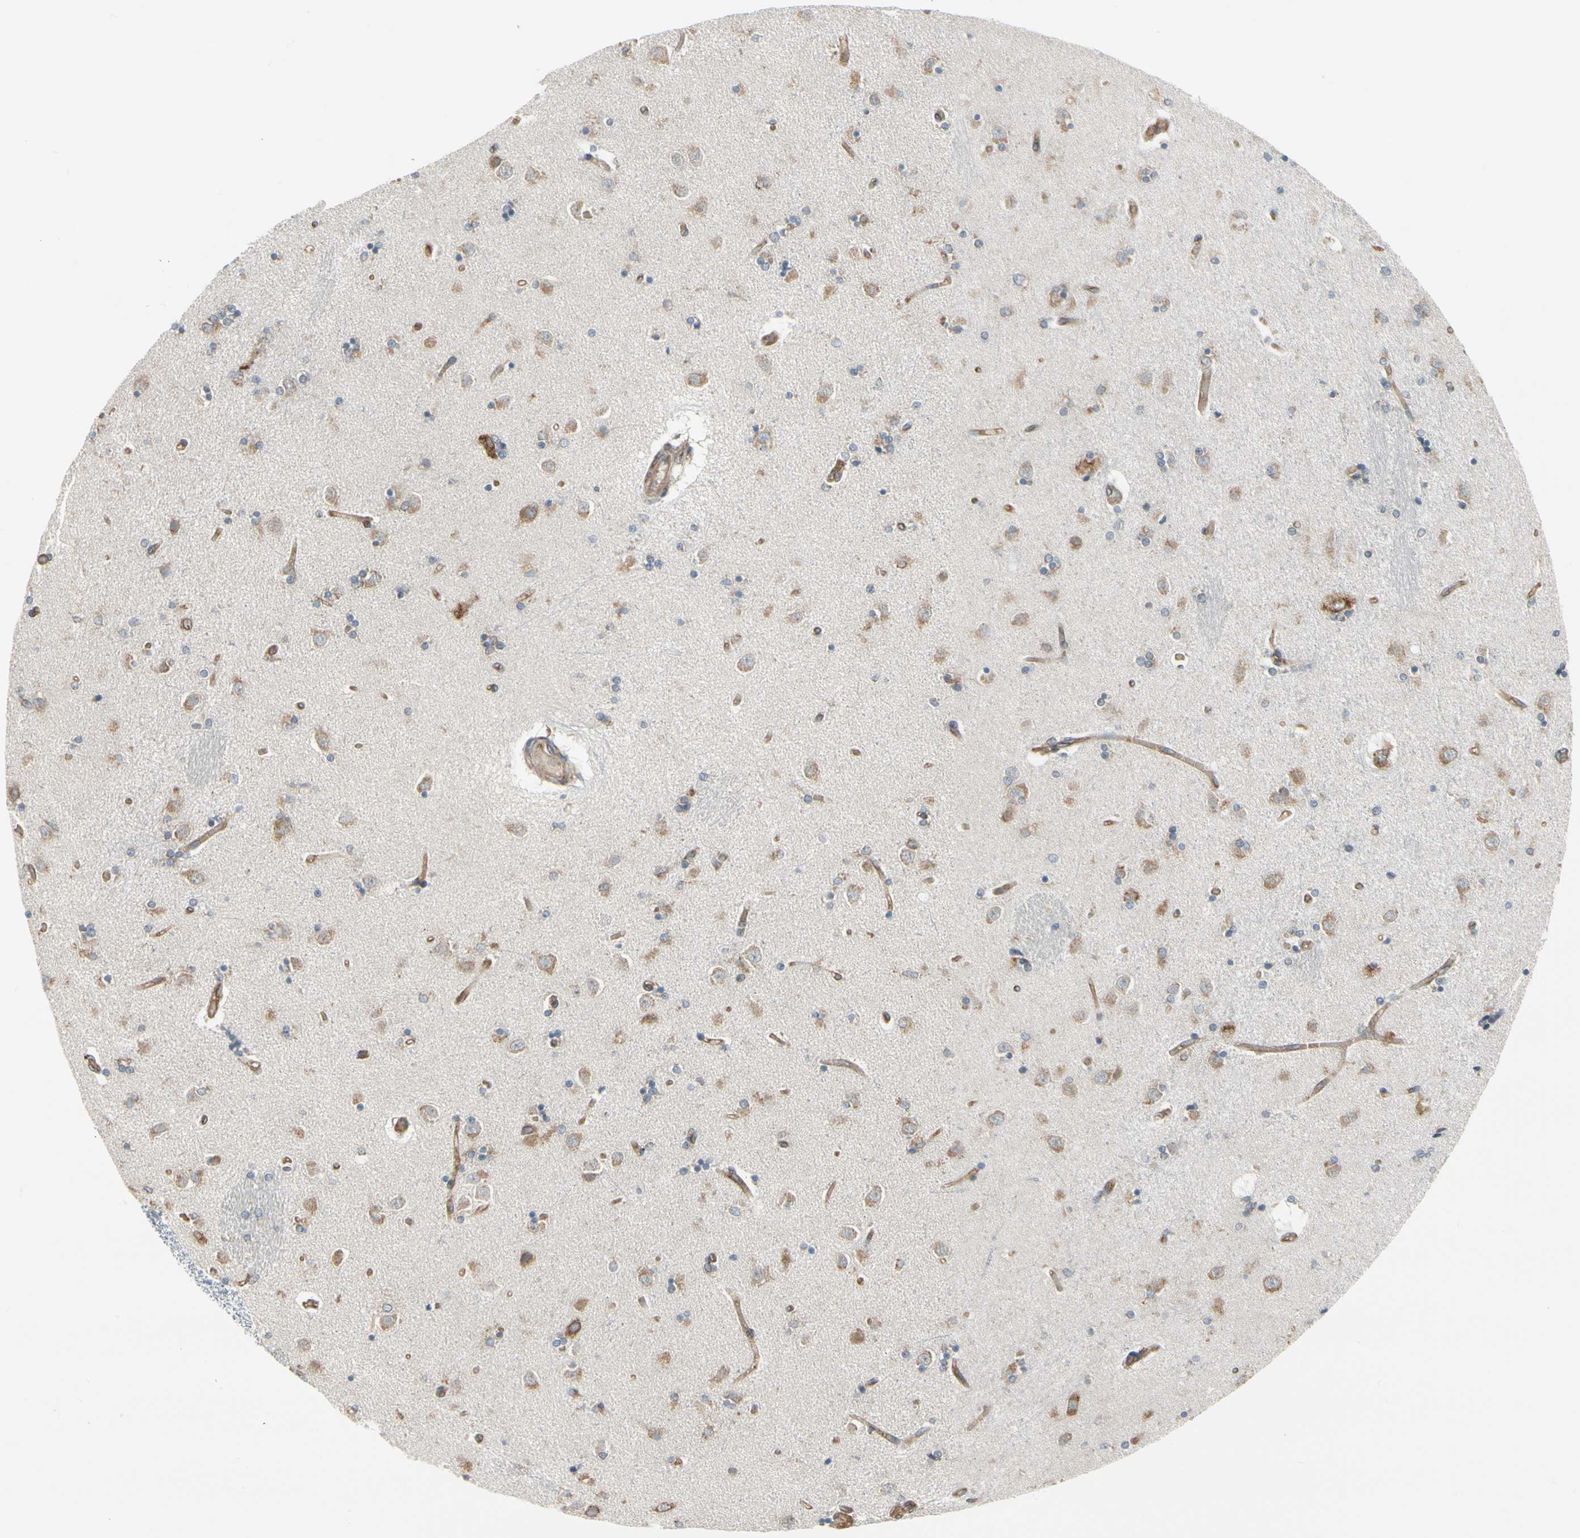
{"staining": {"intensity": "negative", "quantity": "none", "location": "none"}, "tissue": "caudate", "cell_type": "Glial cells", "image_type": "normal", "snomed": [{"axis": "morphology", "description": "Normal tissue, NOS"}, {"axis": "topography", "description": "Lateral ventricle wall"}], "caption": "An image of caudate stained for a protein demonstrates no brown staining in glial cells. (Brightfield microscopy of DAB (3,3'-diaminobenzidine) IHC at high magnification).", "gene": "FNDC3A", "patient": {"sex": "female", "age": 54}}